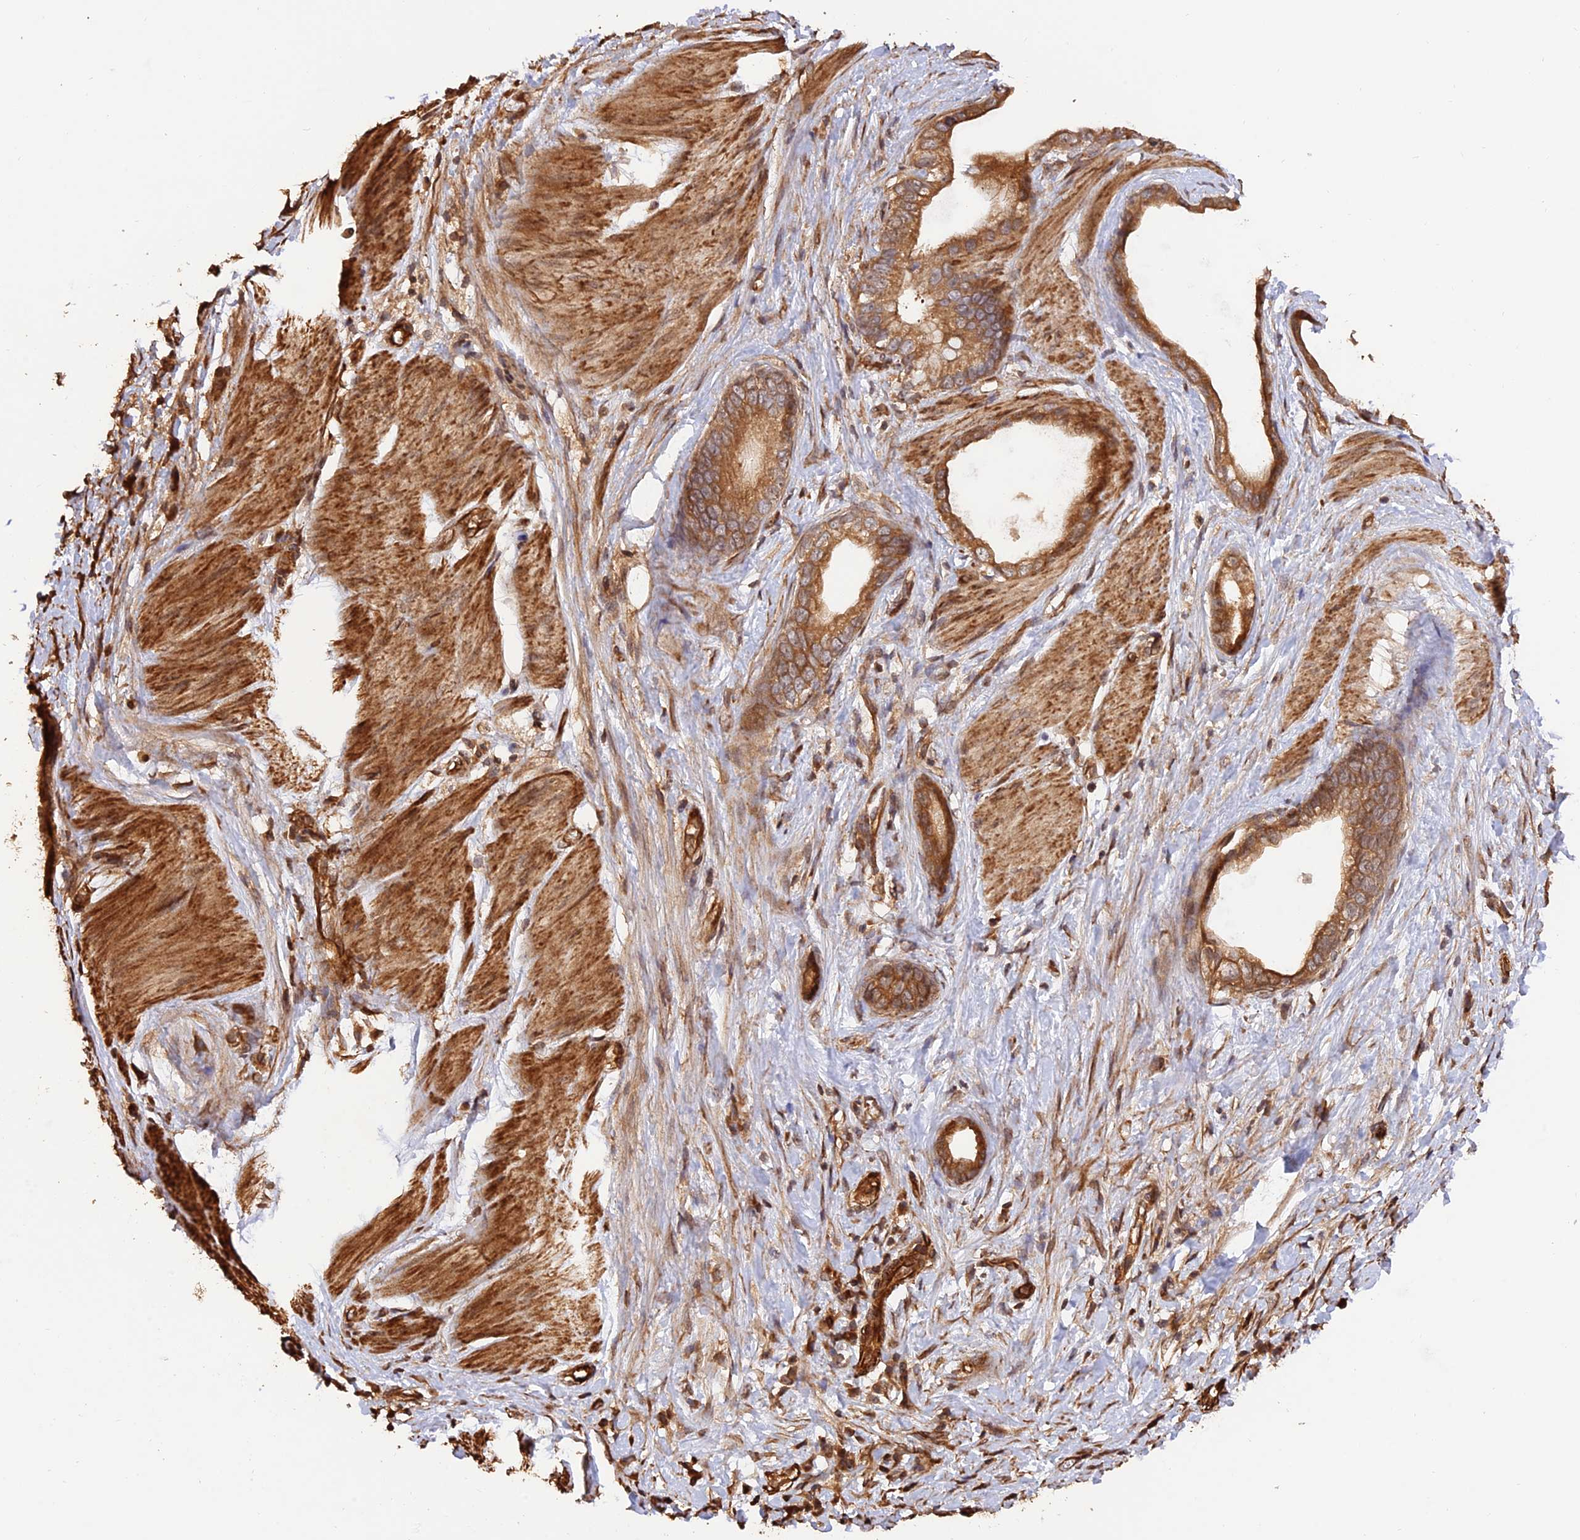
{"staining": {"intensity": "strong", "quantity": ">75%", "location": "cytoplasmic/membranous"}, "tissue": "stomach cancer", "cell_type": "Tumor cells", "image_type": "cancer", "snomed": [{"axis": "morphology", "description": "Adenocarcinoma, NOS"}, {"axis": "topography", "description": "Stomach"}], "caption": "Protein staining of stomach cancer (adenocarcinoma) tissue demonstrates strong cytoplasmic/membranous expression in about >75% of tumor cells.", "gene": "CREBL2", "patient": {"sex": "male", "age": 55}}